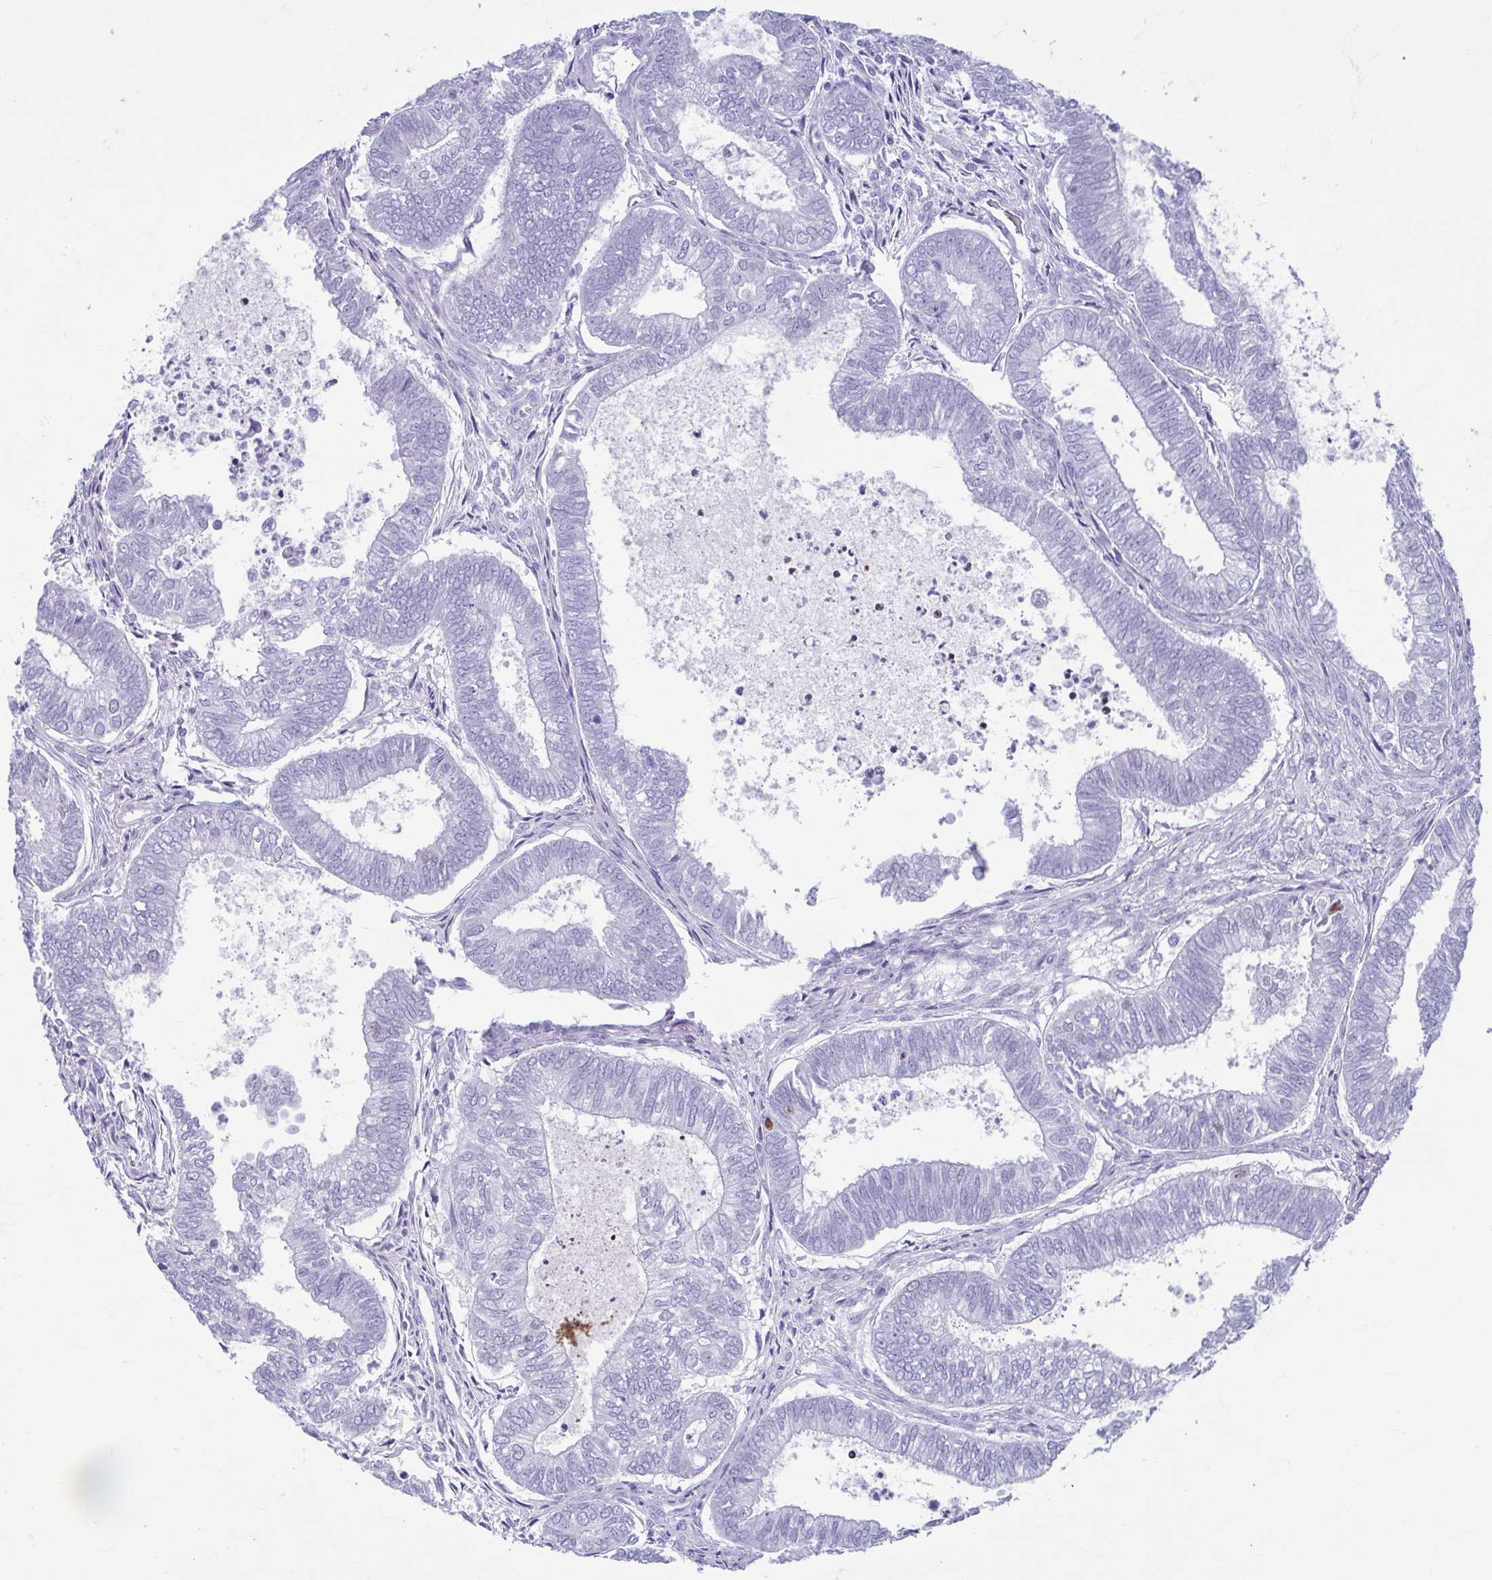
{"staining": {"intensity": "negative", "quantity": "none", "location": "none"}, "tissue": "ovarian cancer", "cell_type": "Tumor cells", "image_type": "cancer", "snomed": [{"axis": "morphology", "description": "Carcinoma, endometroid"}, {"axis": "topography", "description": "Ovary"}], "caption": "A histopathology image of ovarian endometroid carcinoma stained for a protein displays no brown staining in tumor cells.", "gene": "TCEAL3", "patient": {"sex": "female", "age": 64}}